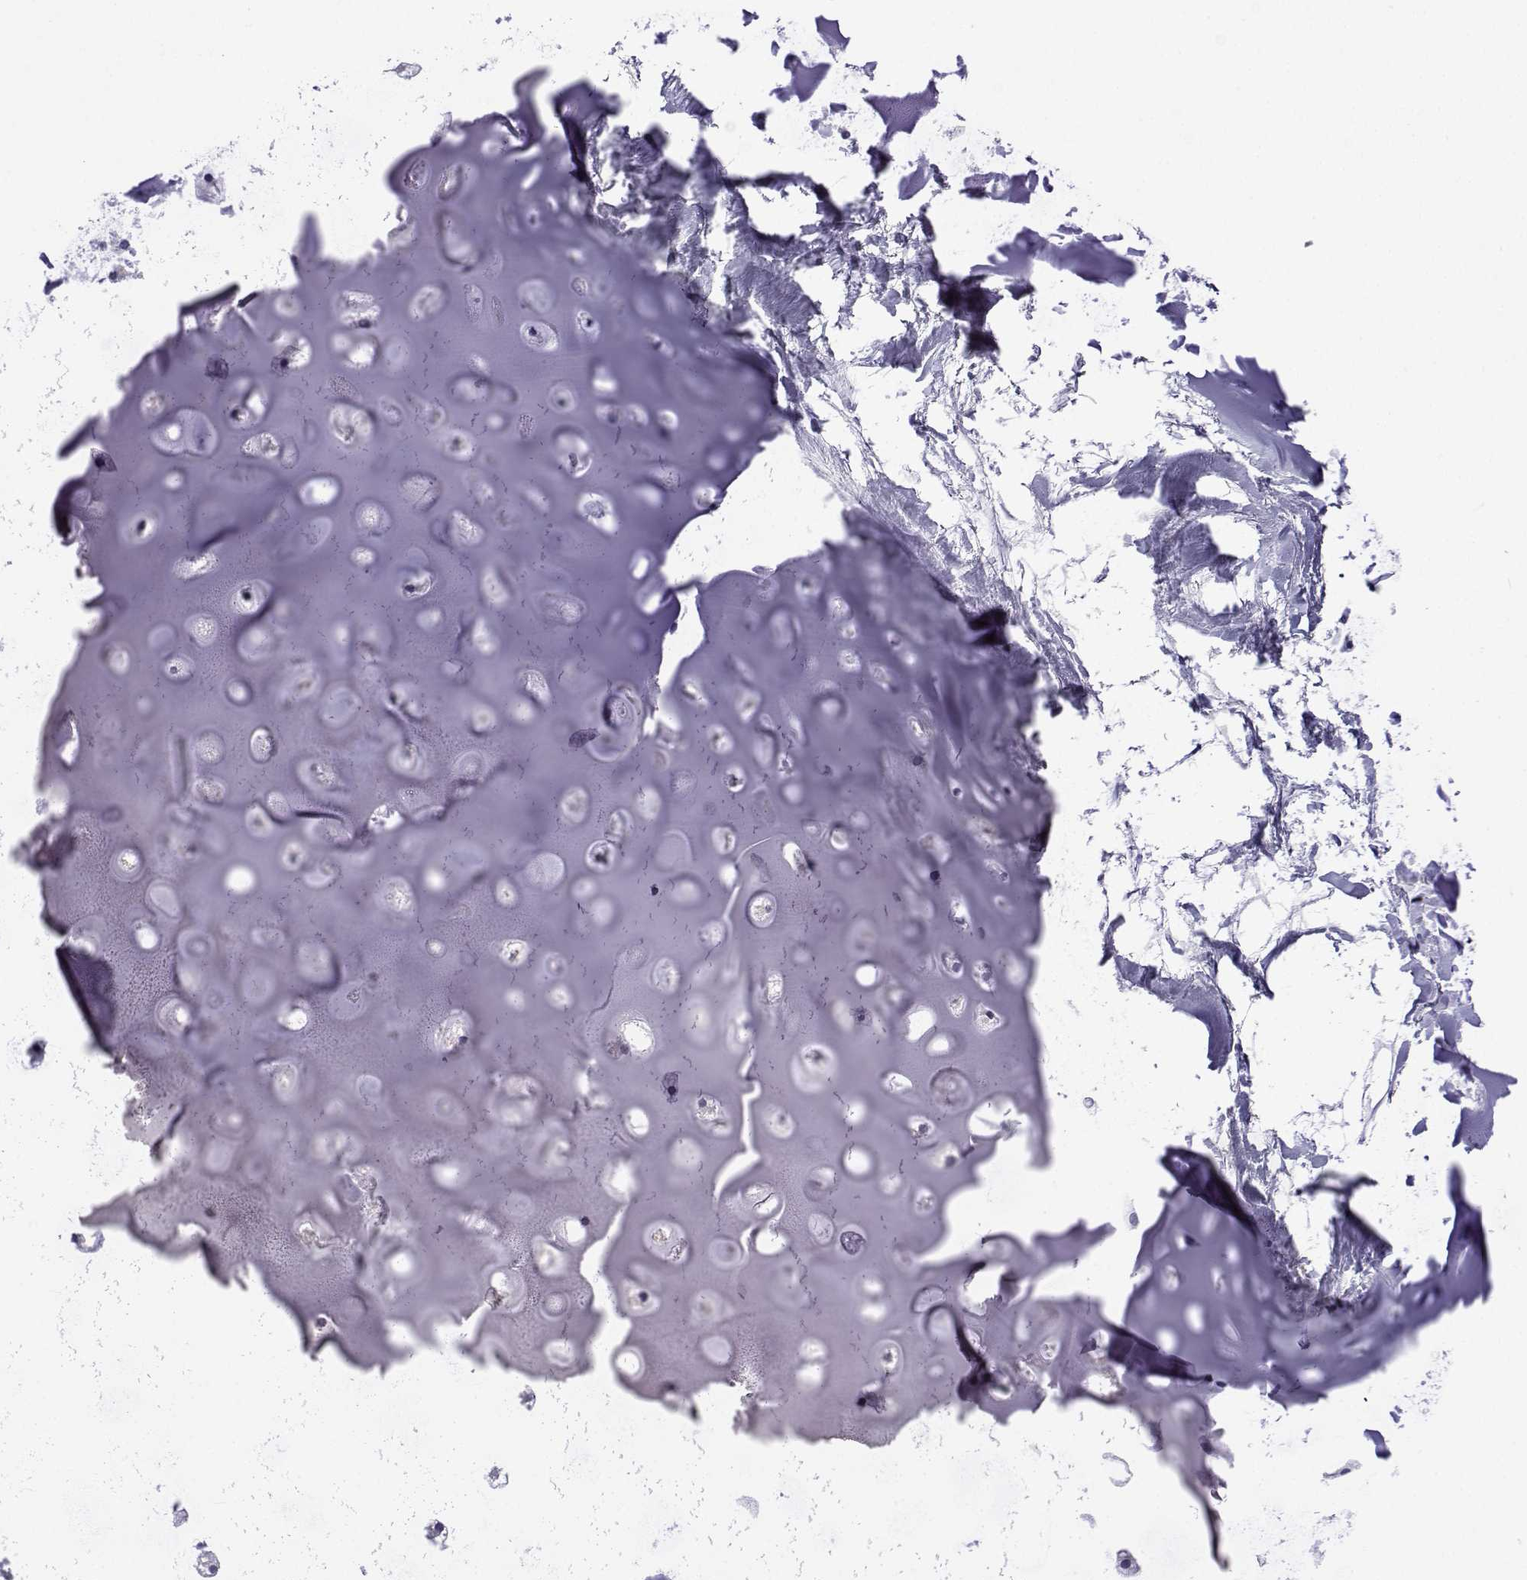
{"staining": {"intensity": "negative", "quantity": "none", "location": "none"}, "tissue": "soft tissue", "cell_type": "Chondrocytes", "image_type": "normal", "snomed": [{"axis": "morphology", "description": "Normal tissue, NOS"}, {"axis": "morphology", "description": "Squamous cell carcinoma, NOS"}, {"axis": "topography", "description": "Cartilage tissue"}, {"axis": "topography", "description": "Lung"}], "caption": "This is a image of IHC staining of unremarkable soft tissue, which shows no expression in chondrocytes. The staining is performed using DAB brown chromogen with nuclei counter-stained in using hematoxylin.", "gene": "ACTL7A", "patient": {"sex": "male", "age": 66}}